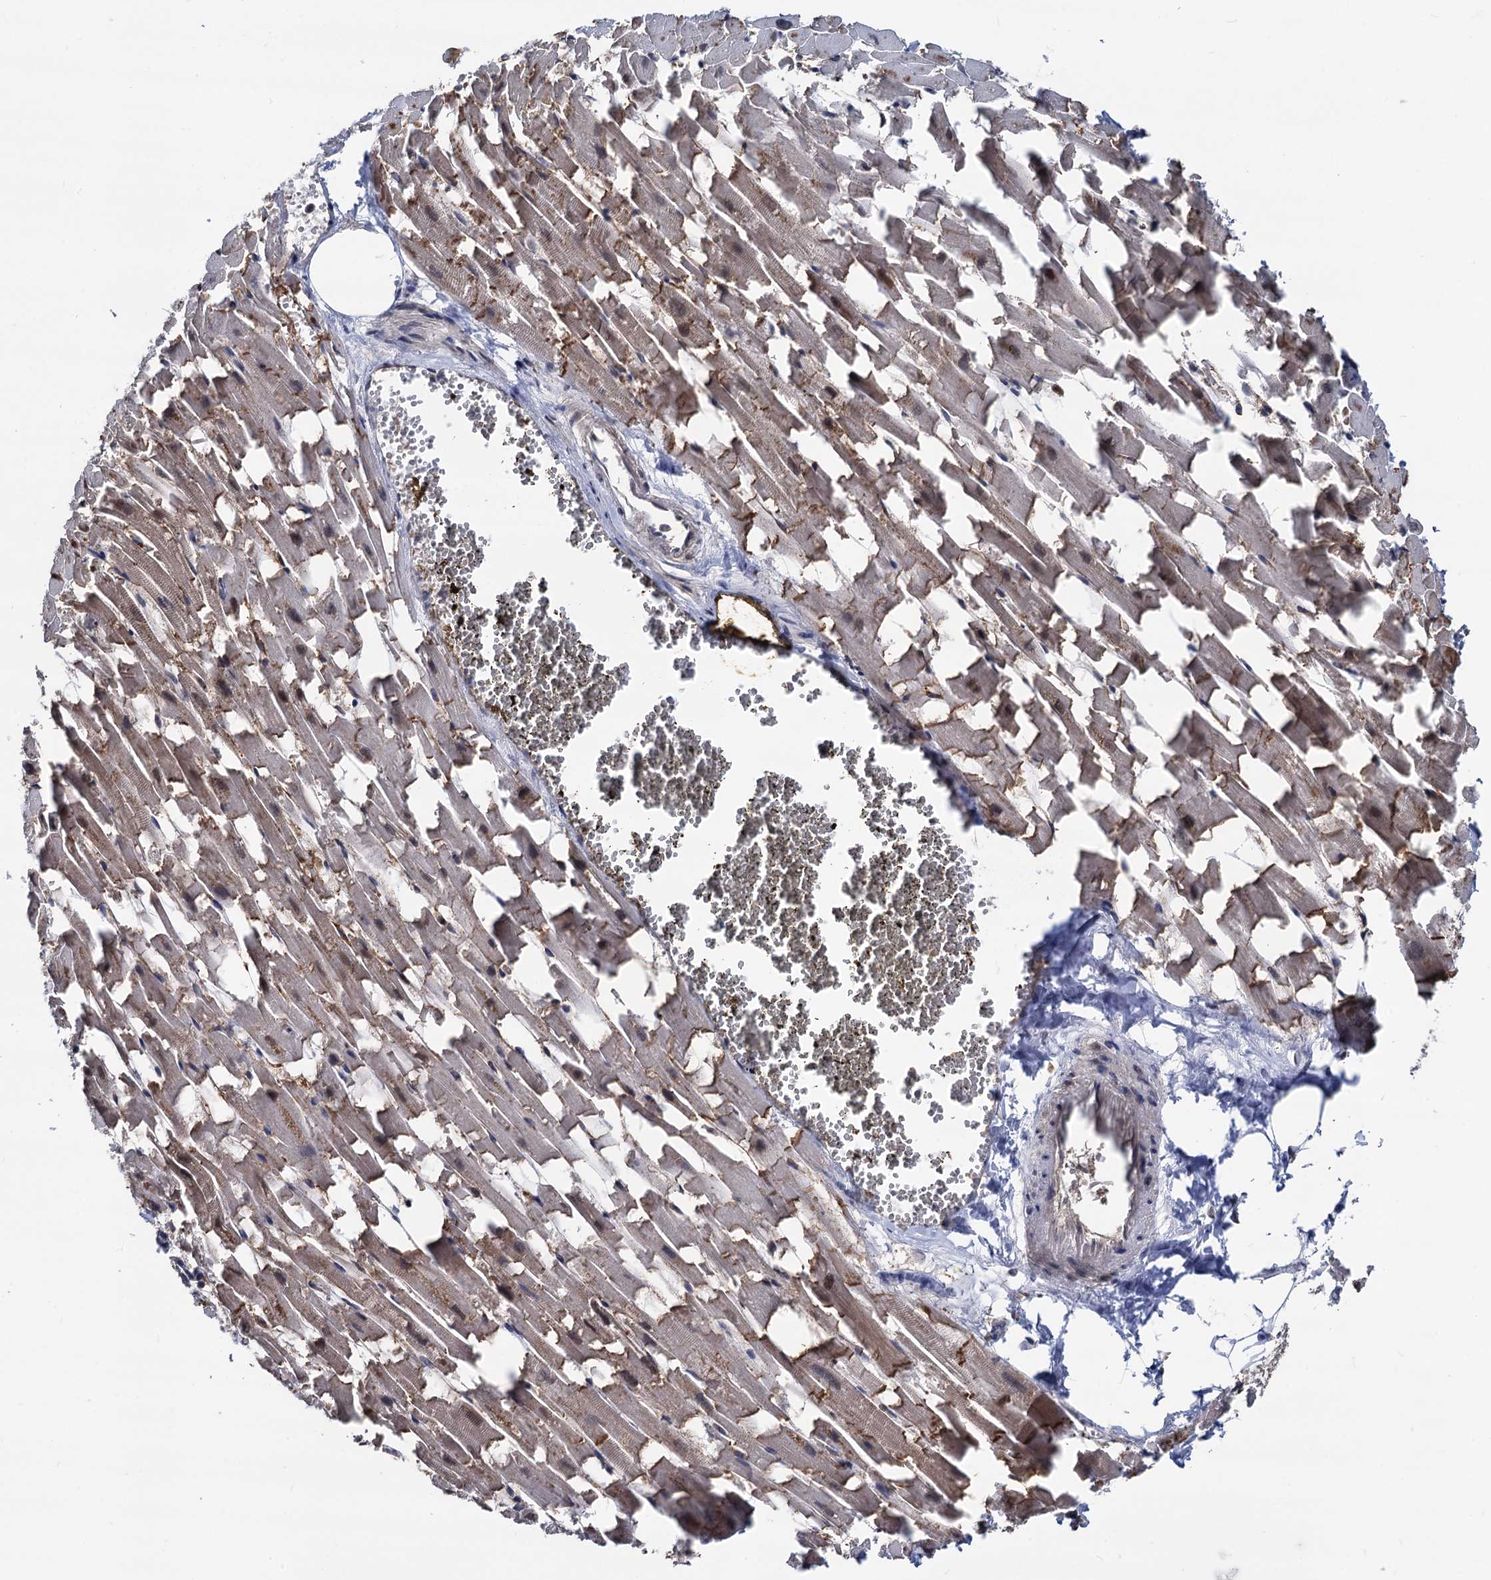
{"staining": {"intensity": "strong", "quantity": ">75%", "location": "cytoplasmic/membranous,nuclear"}, "tissue": "heart muscle", "cell_type": "Cardiomyocytes", "image_type": "normal", "snomed": [{"axis": "morphology", "description": "Normal tissue, NOS"}, {"axis": "topography", "description": "Heart"}], "caption": "High-magnification brightfield microscopy of normal heart muscle stained with DAB (3,3'-diaminobenzidine) (brown) and counterstained with hematoxylin (blue). cardiomyocytes exhibit strong cytoplasmic/membranous,nuclear expression is present in about>75% of cells.", "gene": "GALNT11", "patient": {"sex": "female", "age": 64}}